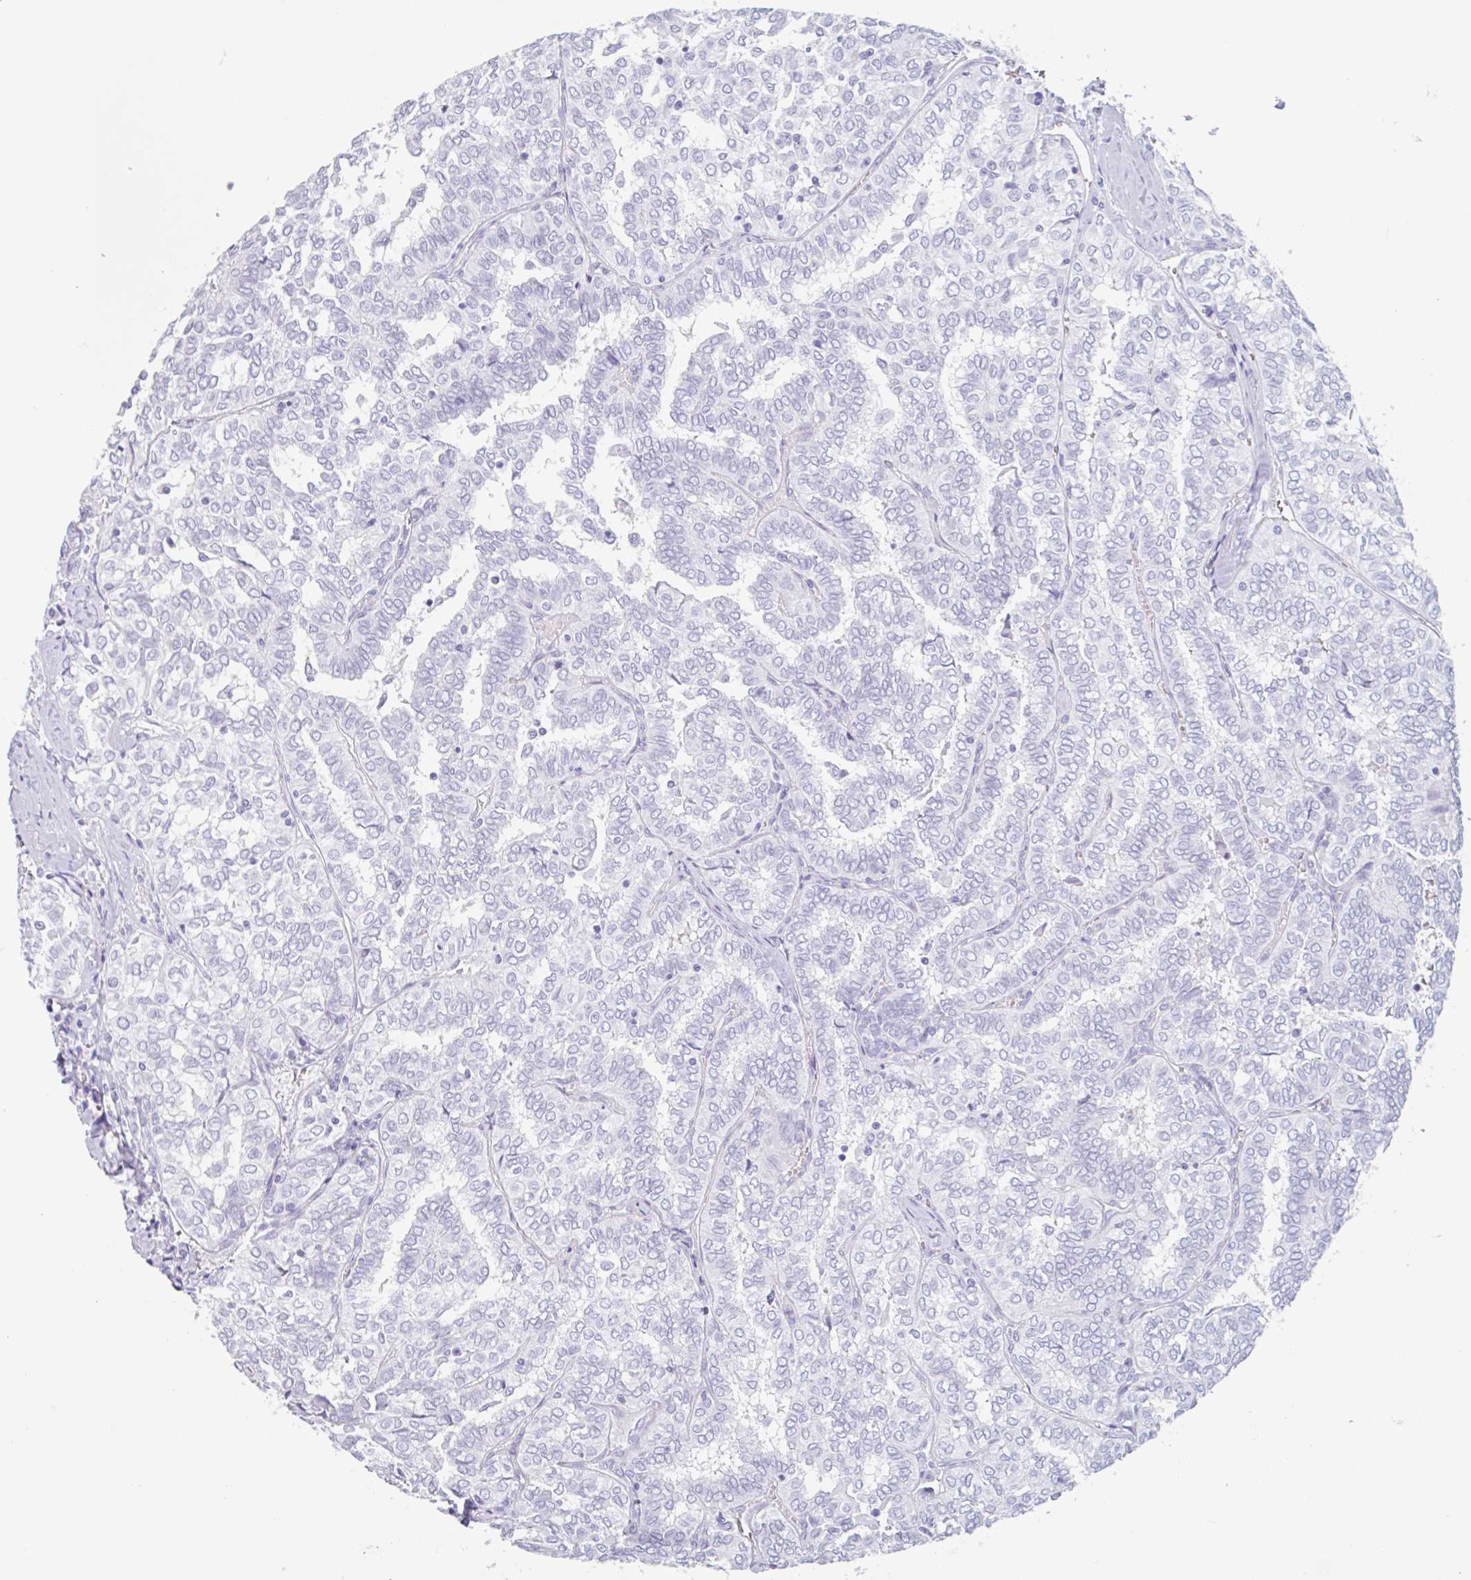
{"staining": {"intensity": "negative", "quantity": "none", "location": "none"}, "tissue": "thyroid cancer", "cell_type": "Tumor cells", "image_type": "cancer", "snomed": [{"axis": "morphology", "description": "Papillary adenocarcinoma, NOS"}, {"axis": "topography", "description": "Thyroid gland"}], "caption": "DAB (3,3'-diaminobenzidine) immunohistochemical staining of thyroid cancer (papillary adenocarcinoma) displays no significant positivity in tumor cells.", "gene": "EMC4", "patient": {"sex": "female", "age": 30}}